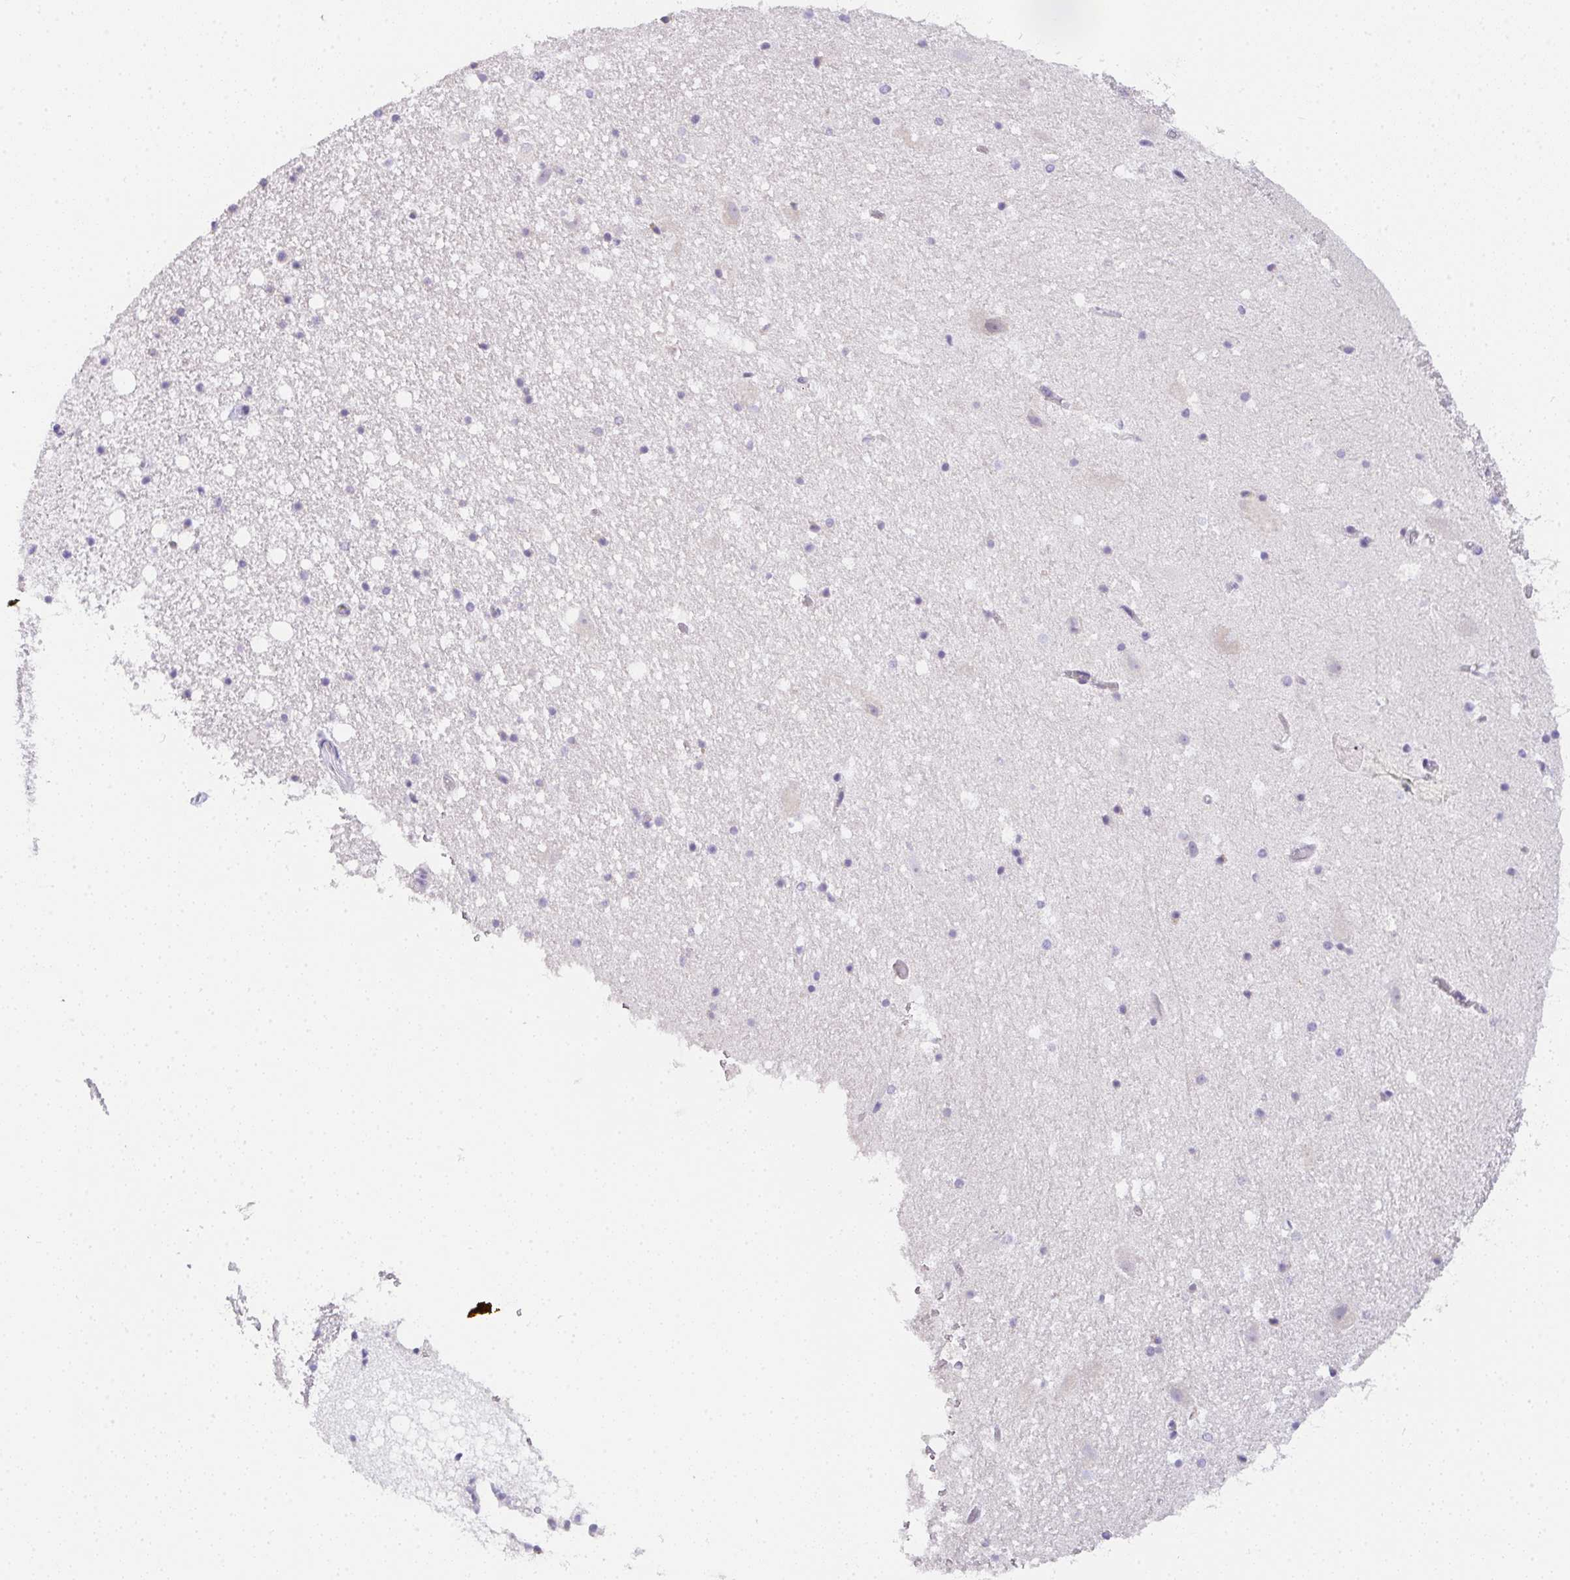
{"staining": {"intensity": "negative", "quantity": "none", "location": "none"}, "tissue": "hippocampus", "cell_type": "Glial cells", "image_type": "normal", "snomed": [{"axis": "morphology", "description": "Normal tissue, NOS"}, {"axis": "topography", "description": "Hippocampus"}], "caption": "Immunohistochemistry histopathology image of benign hippocampus: hippocampus stained with DAB (3,3'-diaminobenzidine) reveals no significant protein staining in glial cells.", "gene": "CACNA1S", "patient": {"sex": "female", "age": 42}}